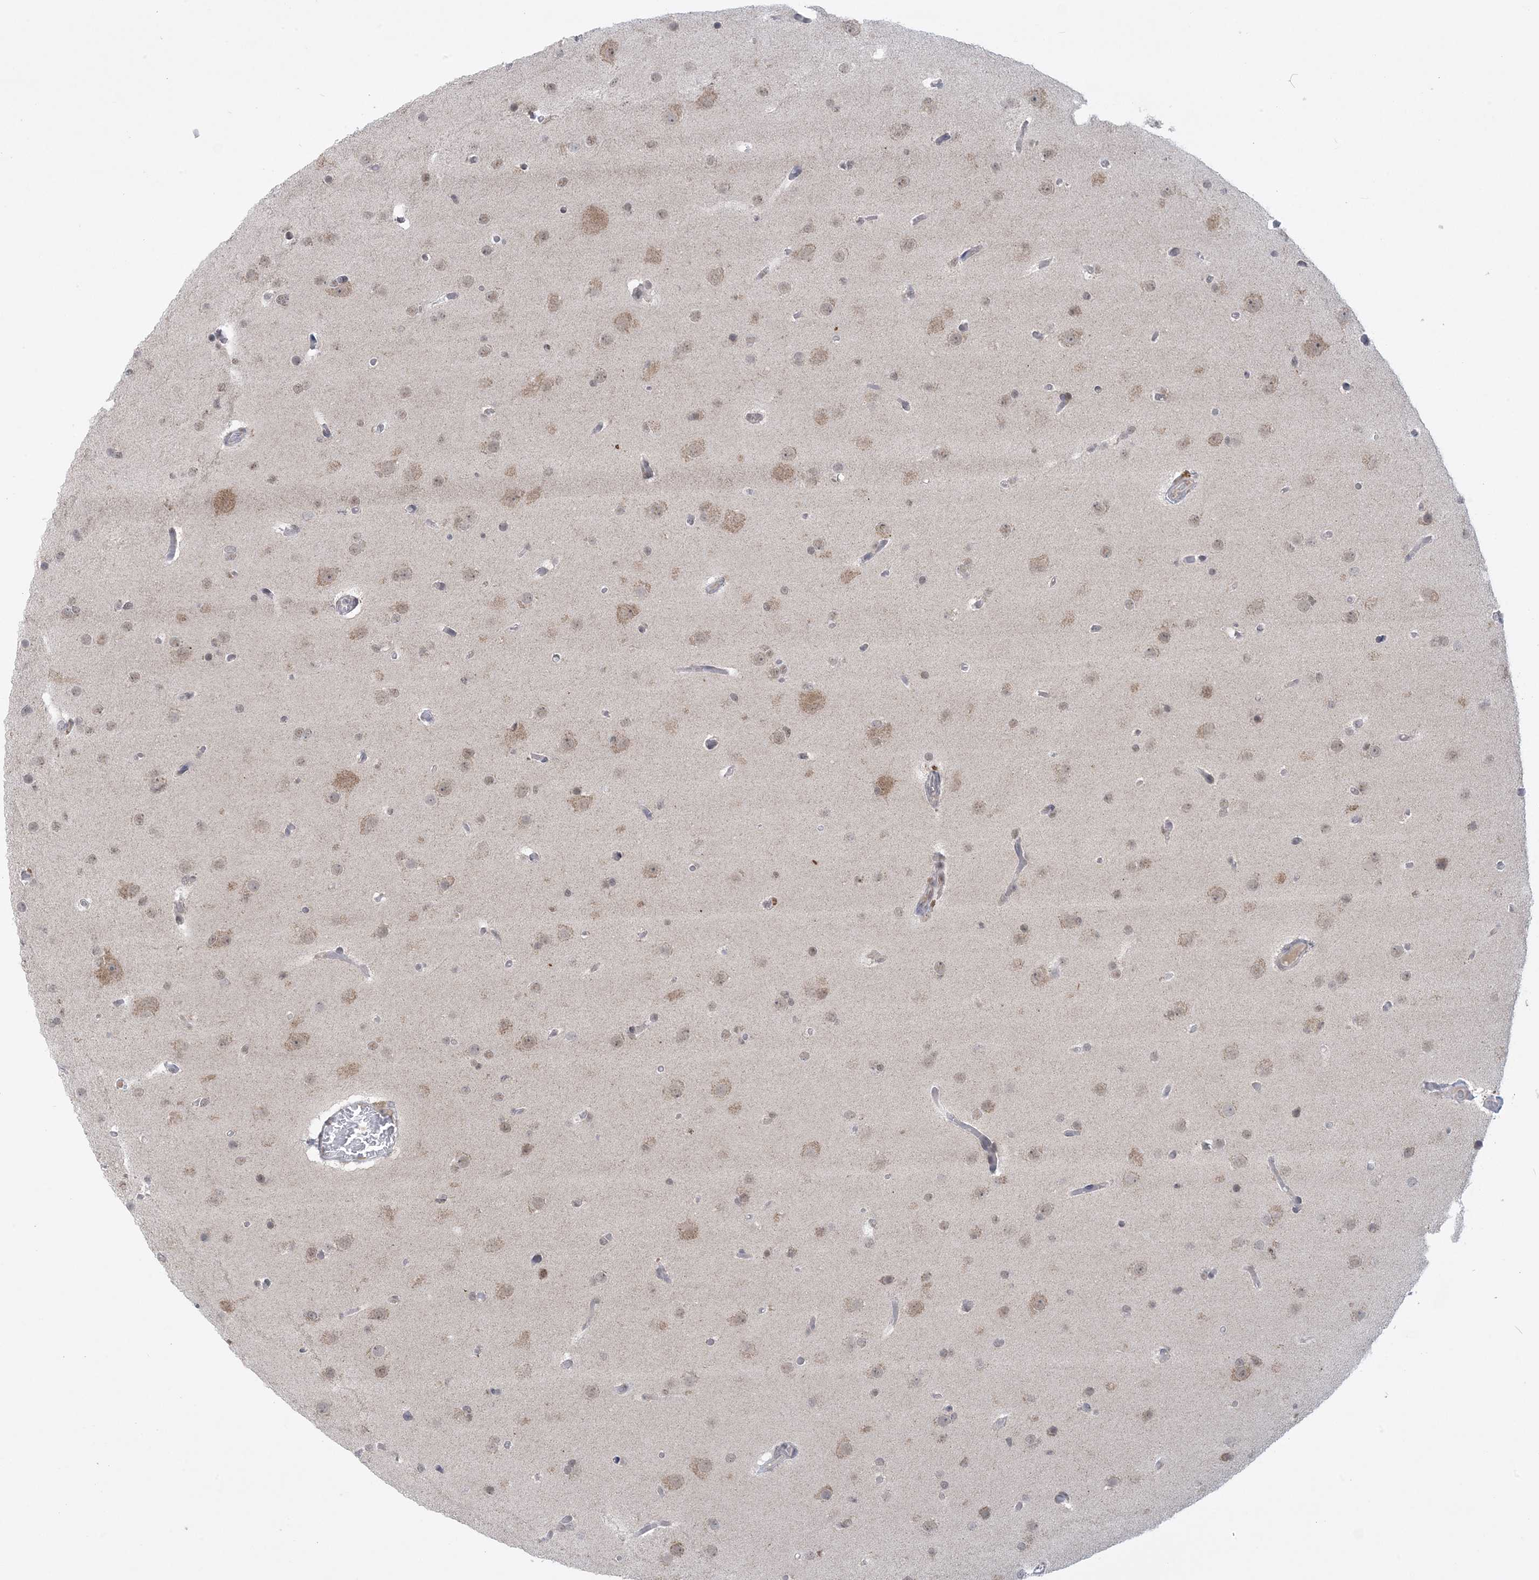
{"staining": {"intensity": "weak", "quantity": ">75%", "location": "cytoplasmic/membranous,nuclear"}, "tissue": "glioma", "cell_type": "Tumor cells", "image_type": "cancer", "snomed": [{"axis": "morphology", "description": "Glioma, malignant, High grade"}, {"axis": "topography", "description": "Cerebral cortex"}], "caption": "About >75% of tumor cells in malignant glioma (high-grade) demonstrate weak cytoplasmic/membranous and nuclear protein positivity as visualized by brown immunohistochemical staining.", "gene": "TRMT10C", "patient": {"sex": "female", "age": 36}}